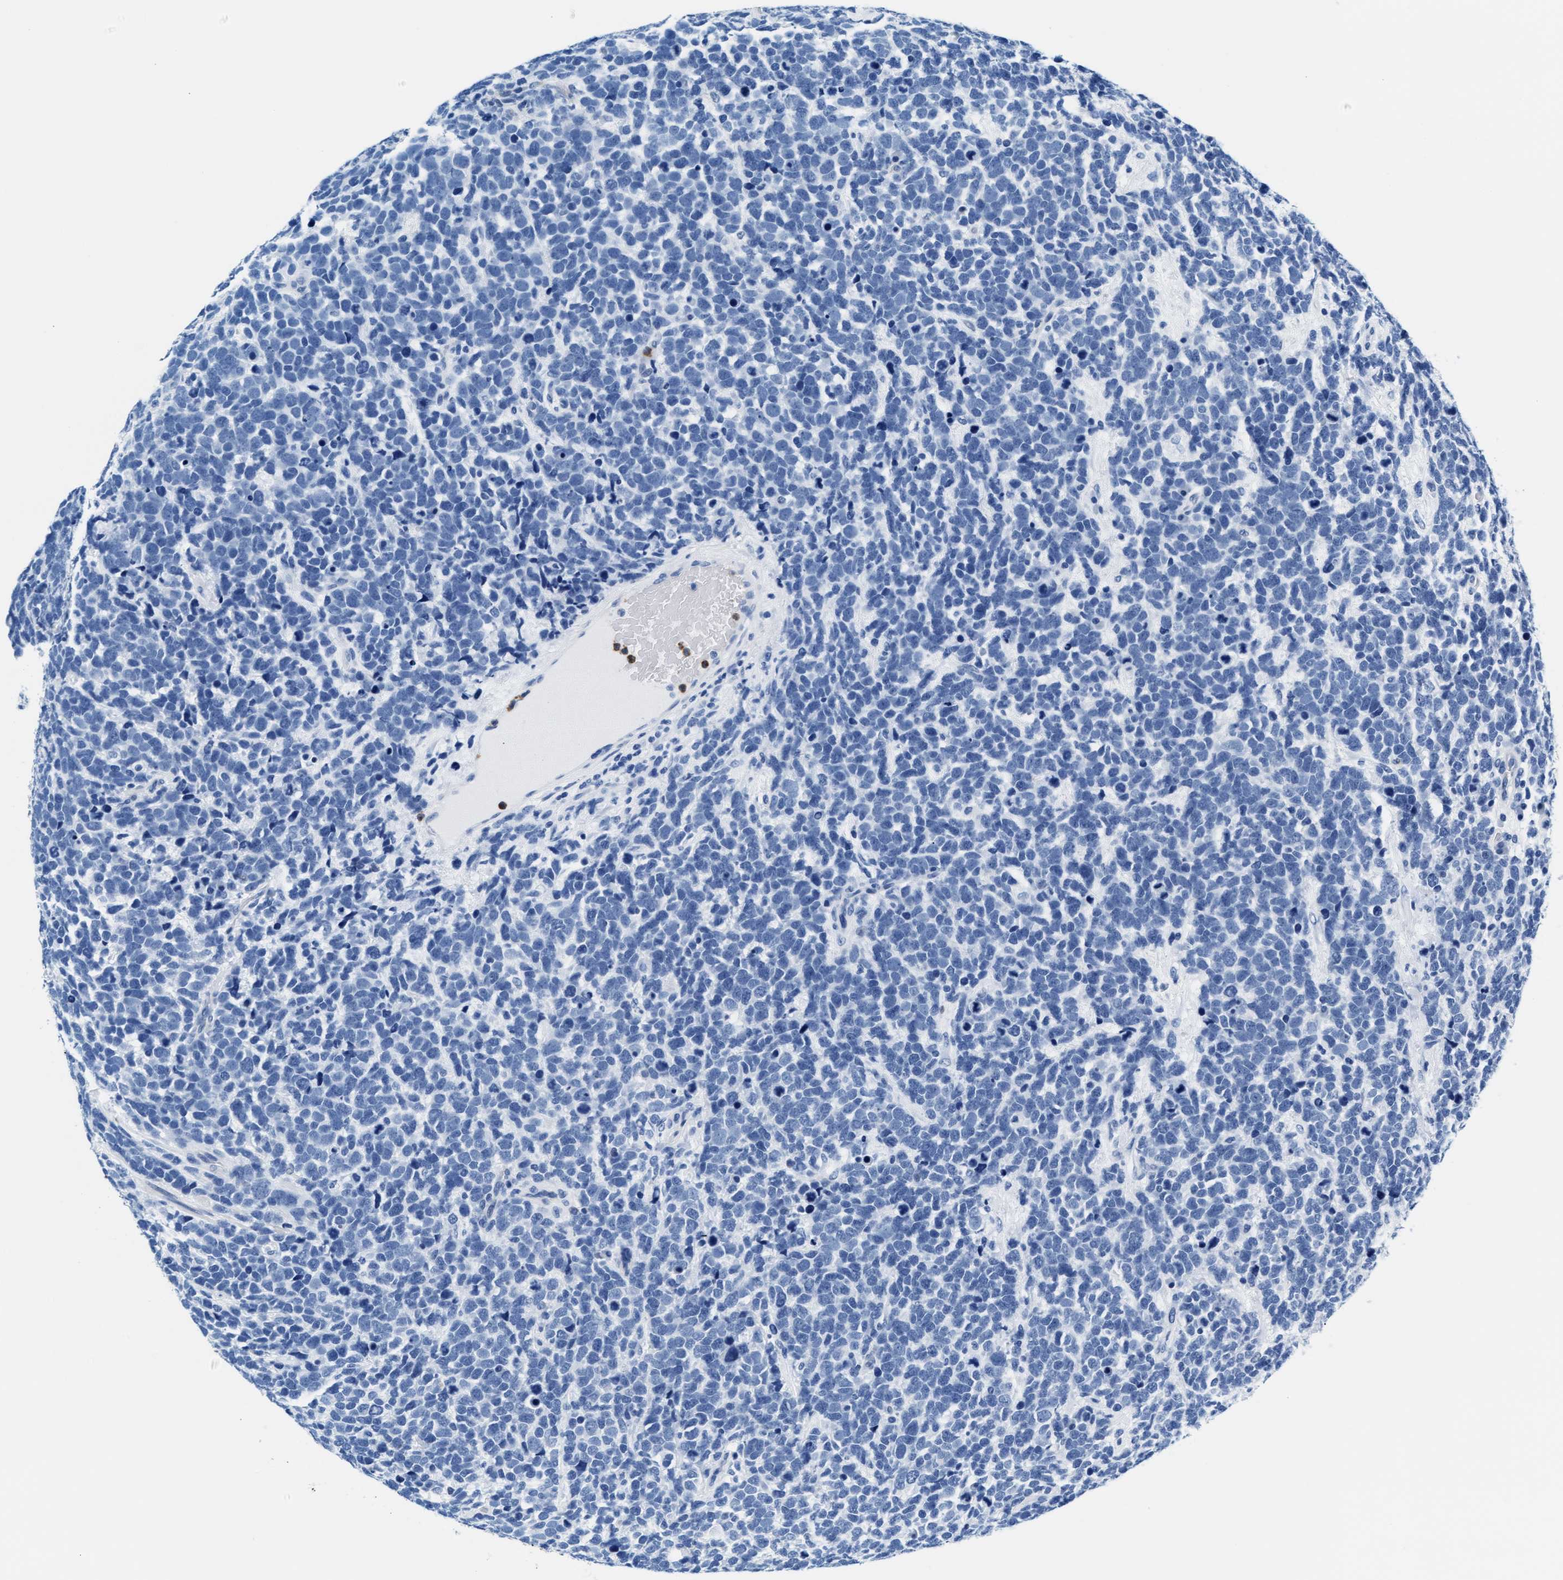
{"staining": {"intensity": "negative", "quantity": "none", "location": "none"}, "tissue": "urothelial cancer", "cell_type": "Tumor cells", "image_type": "cancer", "snomed": [{"axis": "morphology", "description": "Urothelial carcinoma, High grade"}, {"axis": "topography", "description": "Urinary bladder"}], "caption": "DAB immunohistochemical staining of human urothelial carcinoma (high-grade) demonstrates no significant expression in tumor cells.", "gene": "MMP8", "patient": {"sex": "female", "age": 82}}